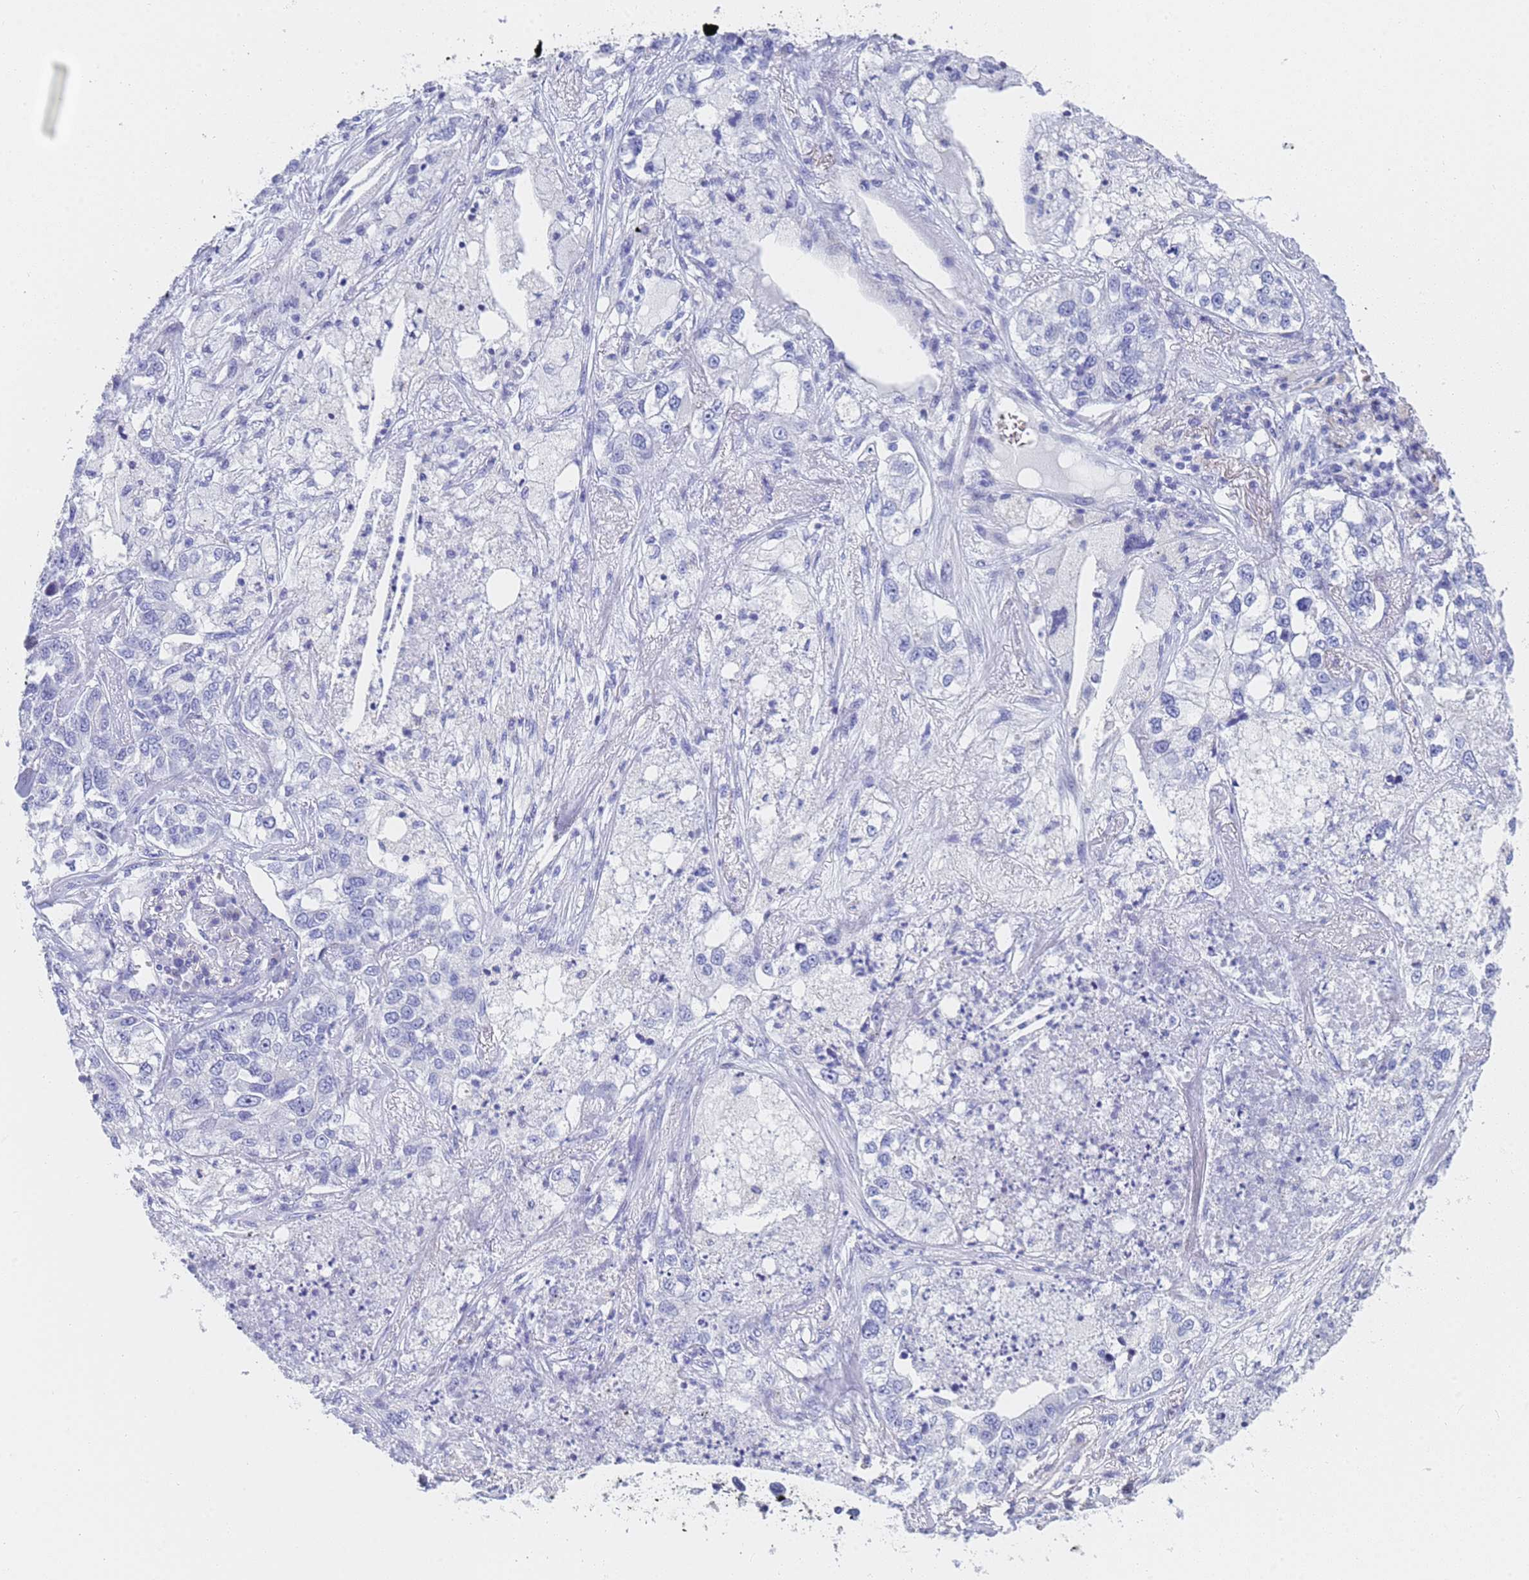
{"staining": {"intensity": "negative", "quantity": "none", "location": "none"}, "tissue": "lung cancer", "cell_type": "Tumor cells", "image_type": "cancer", "snomed": [{"axis": "morphology", "description": "Adenocarcinoma, NOS"}, {"axis": "topography", "description": "Lung"}], "caption": "Immunohistochemistry (IHC) image of neoplastic tissue: lung cancer stained with DAB shows no significant protein staining in tumor cells.", "gene": "STATH", "patient": {"sex": "male", "age": 49}}